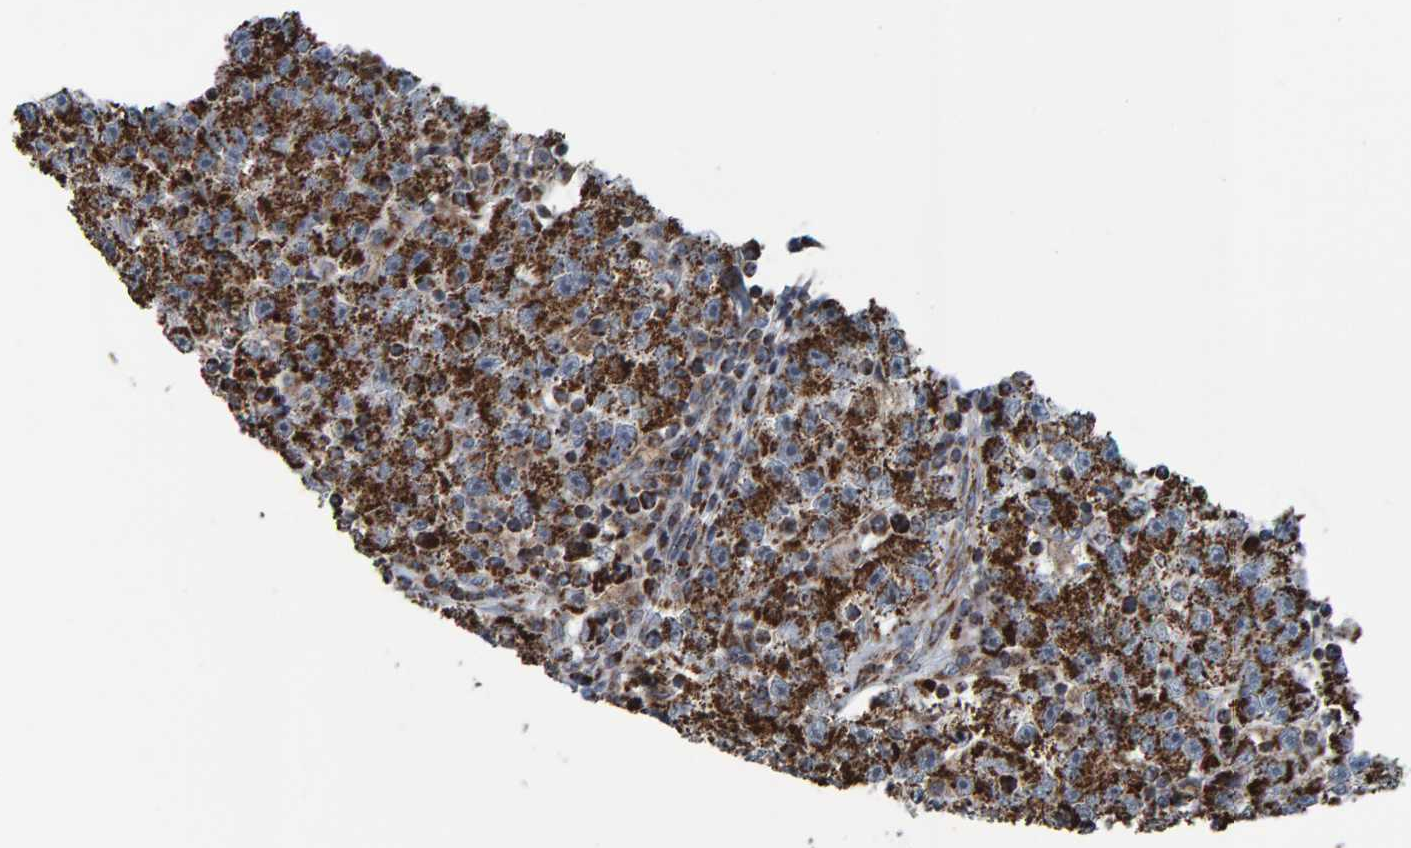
{"staining": {"intensity": "strong", "quantity": ">75%", "location": "cytoplasmic/membranous"}, "tissue": "testis cancer", "cell_type": "Tumor cells", "image_type": "cancer", "snomed": [{"axis": "morphology", "description": "Seminoma, NOS"}, {"axis": "topography", "description": "Testis"}], "caption": "A micrograph showing strong cytoplasmic/membranous positivity in about >75% of tumor cells in seminoma (testis), as visualized by brown immunohistochemical staining.", "gene": "ZNF48", "patient": {"sex": "male", "age": 22}}